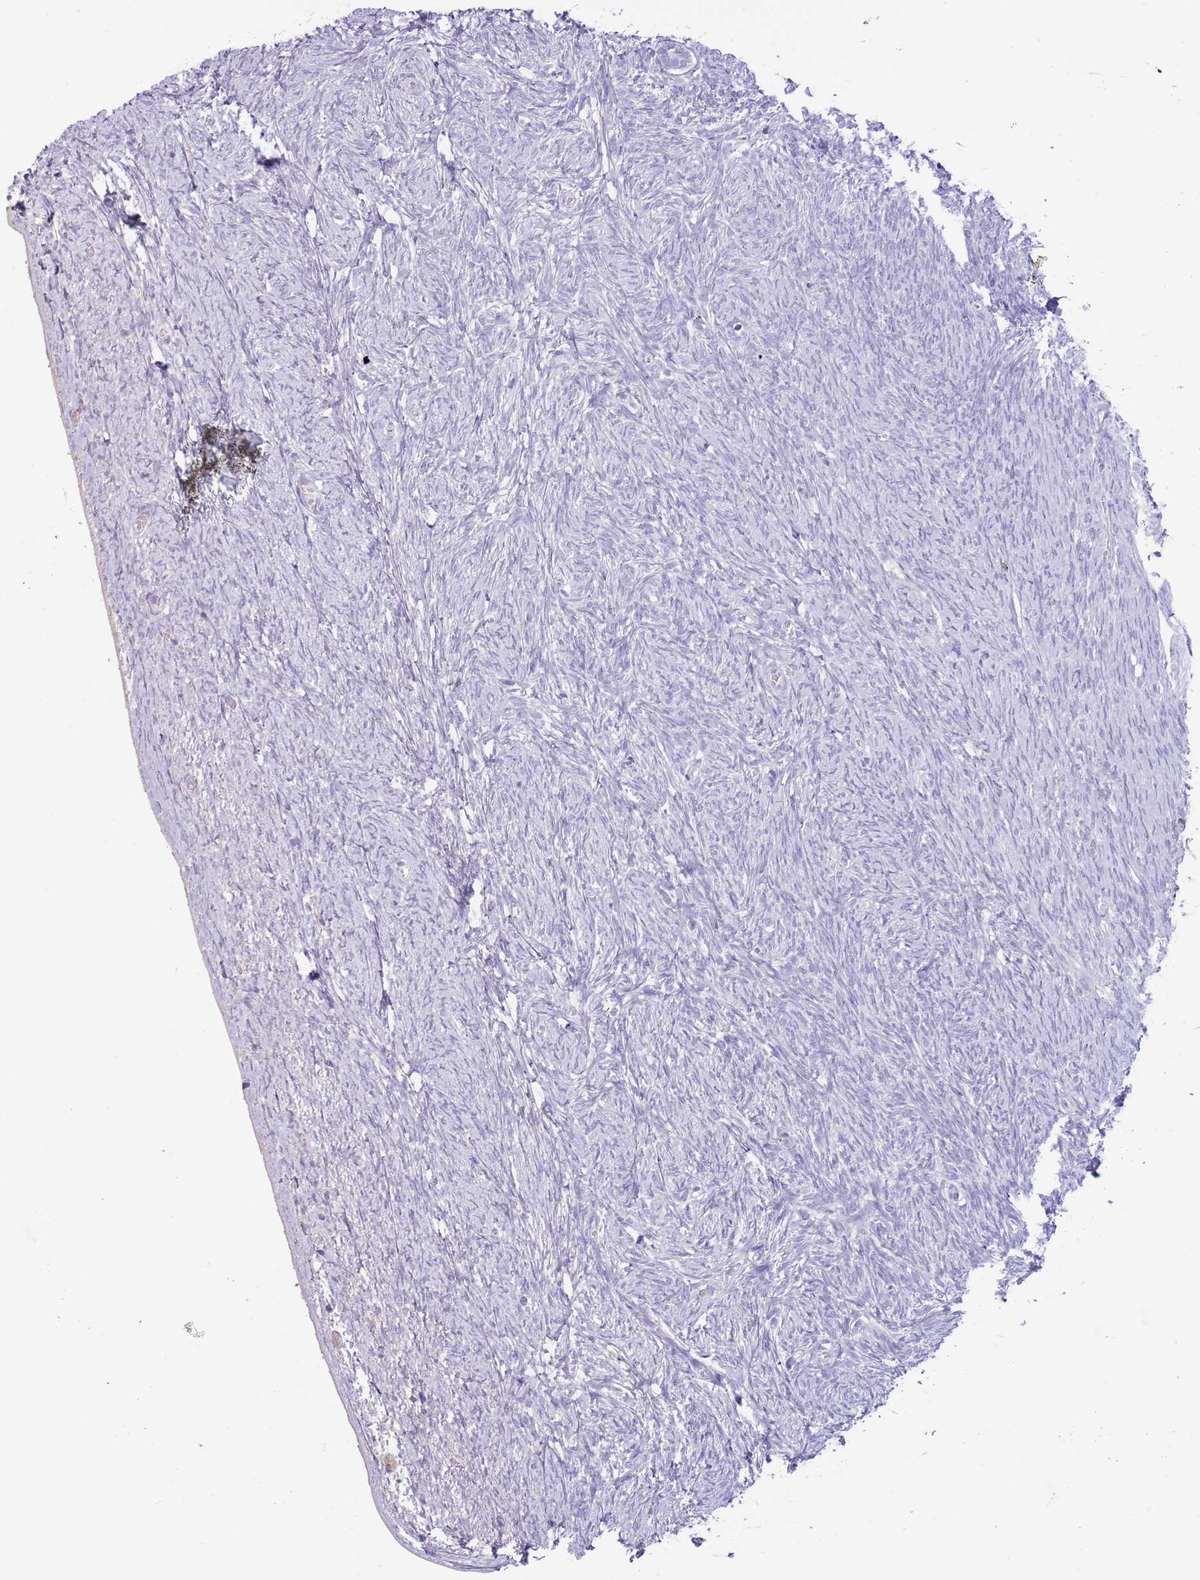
{"staining": {"intensity": "negative", "quantity": "none", "location": "none"}, "tissue": "ovary", "cell_type": "Ovarian stroma cells", "image_type": "normal", "snomed": [{"axis": "morphology", "description": "Normal tissue, NOS"}, {"axis": "topography", "description": "Ovary"}], "caption": "This image is of normal ovary stained with immunohistochemistry to label a protein in brown with the nuclei are counter-stained blue. There is no positivity in ovarian stroma cells.", "gene": "TOX2", "patient": {"sex": "female", "age": 44}}